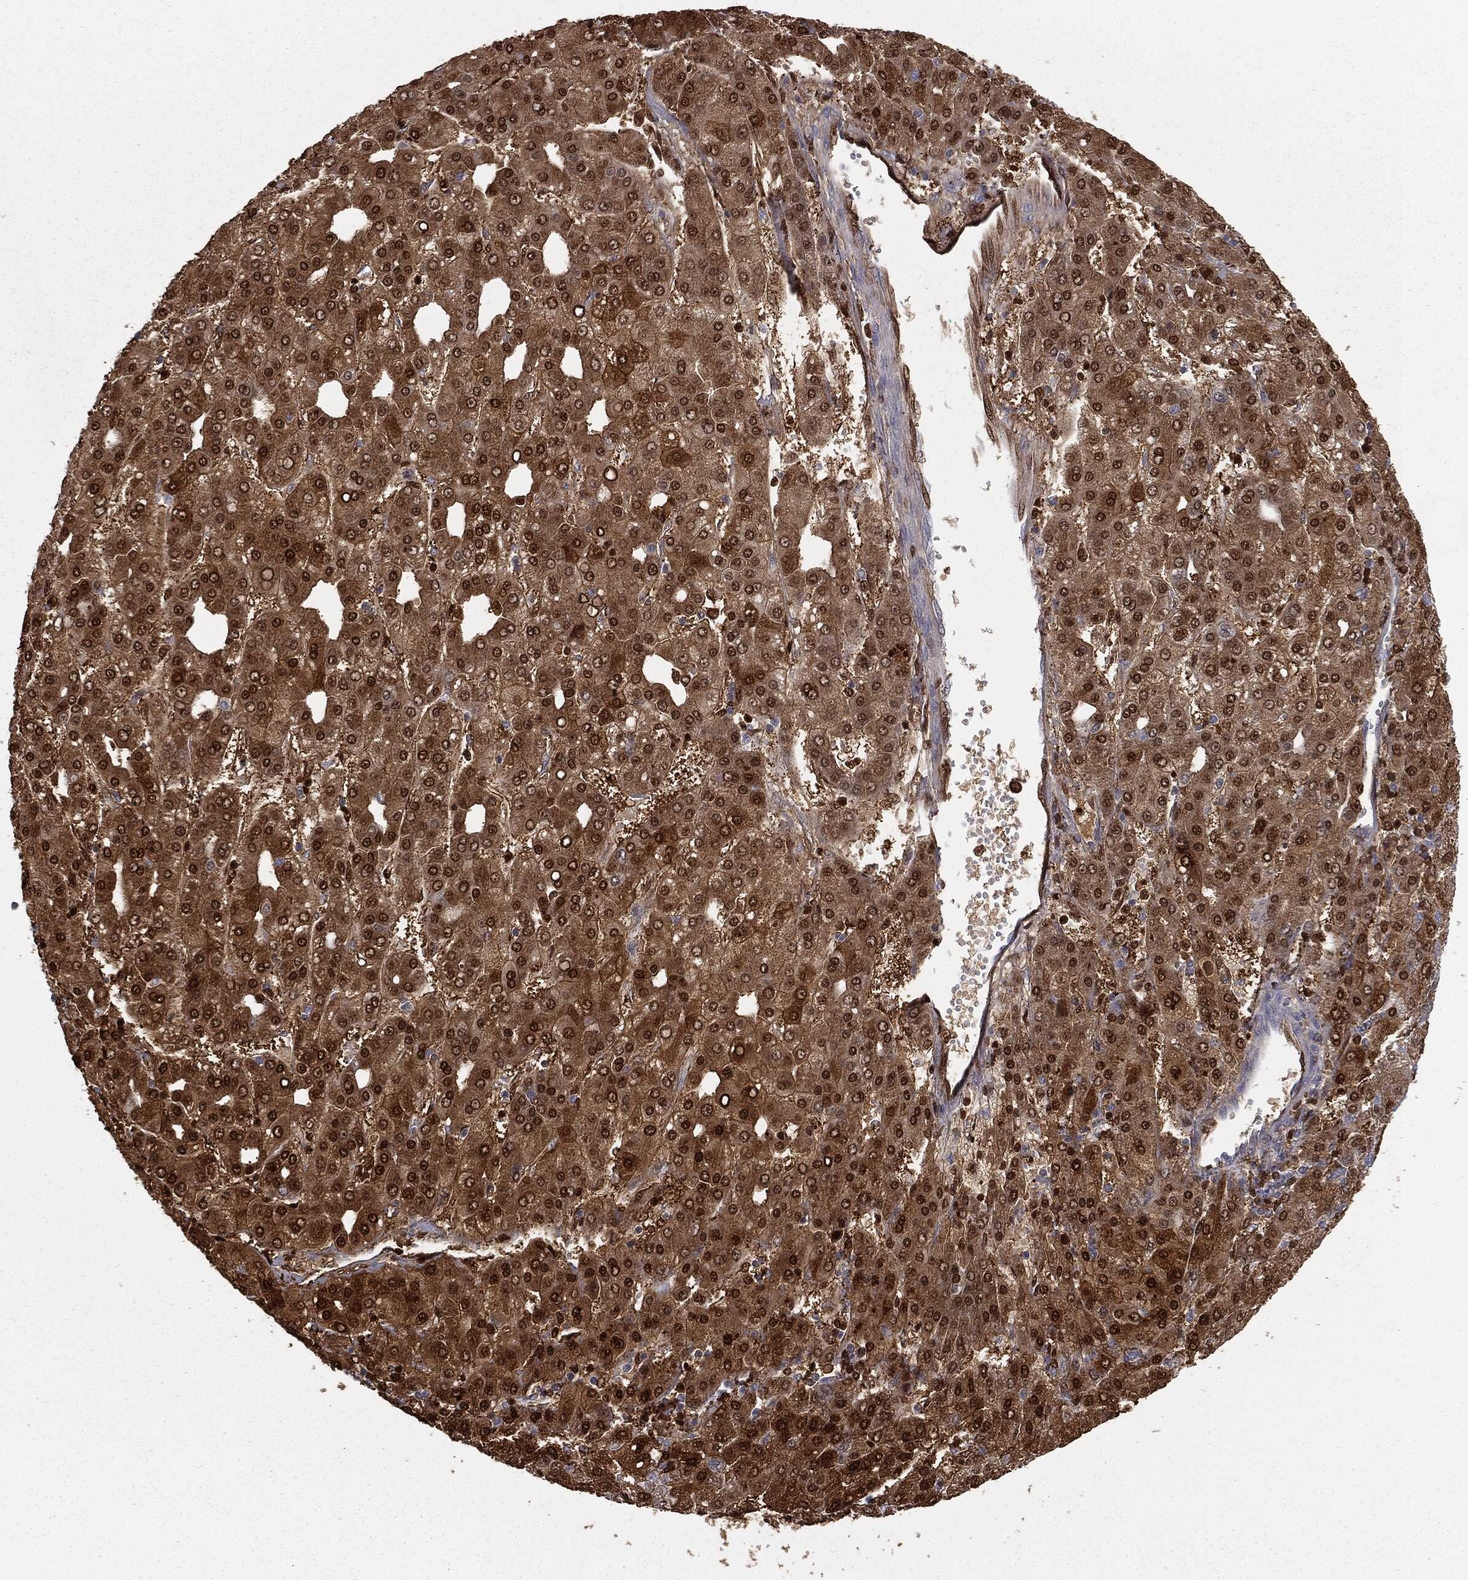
{"staining": {"intensity": "strong", "quantity": ">75%", "location": "cytoplasmic/membranous,nuclear"}, "tissue": "liver cancer", "cell_type": "Tumor cells", "image_type": "cancer", "snomed": [{"axis": "morphology", "description": "Carcinoma, Hepatocellular, NOS"}, {"axis": "topography", "description": "Liver"}], "caption": "Immunohistochemical staining of human hepatocellular carcinoma (liver) displays high levels of strong cytoplasmic/membranous and nuclear positivity in approximately >75% of tumor cells.", "gene": "ALDOB", "patient": {"sex": "male", "age": 65}}